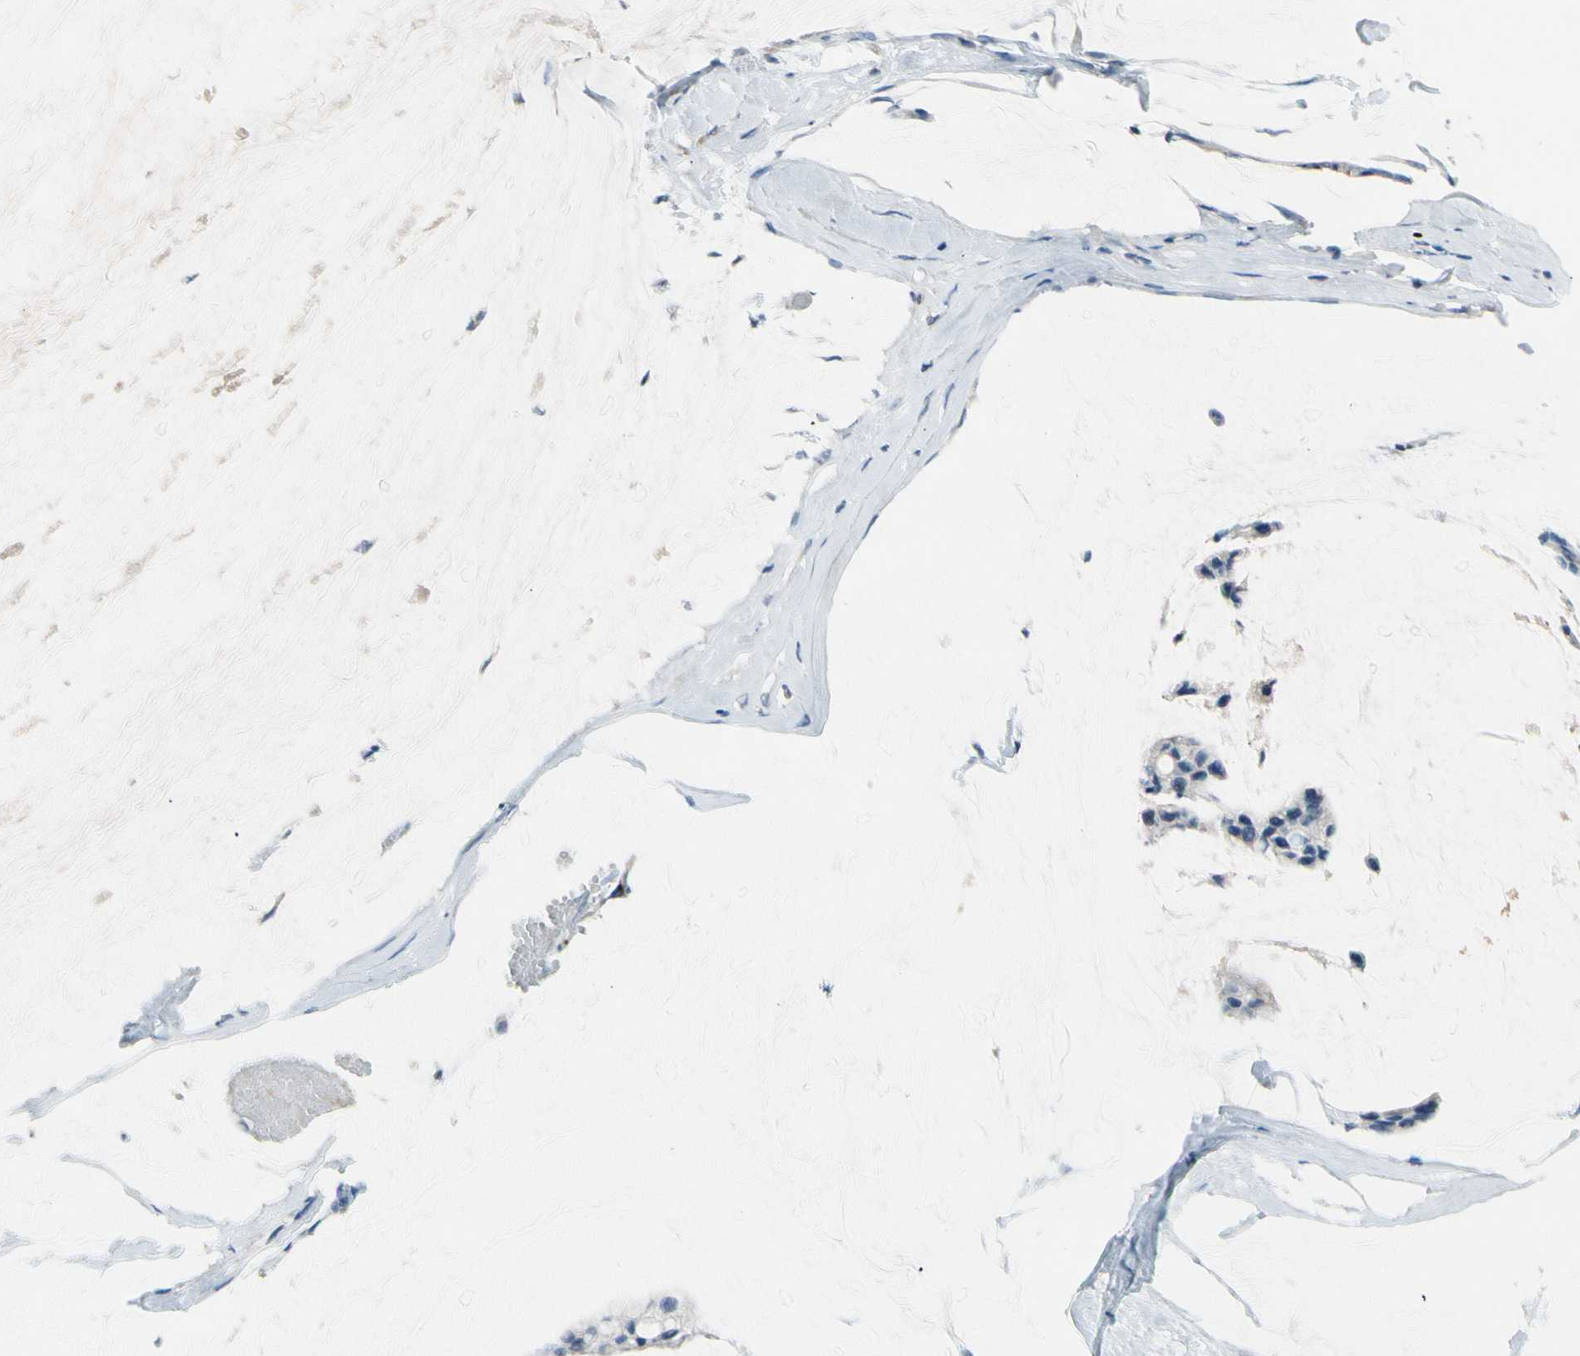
{"staining": {"intensity": "negative", "quantity": "none", "location": "none"}, "tissue": "ovarian cancer", "cell_type": "Tumor cells", "image_type": "cancer", "snomed": [{"axis": "morphology", "description": "Cystadenocarcinoma, mucinous, NOS"}, {"axis": "topography", "description": "Ovary"}], "caption": "Histopathology image shows no significant protein staining in tumor cells of mucinous cystadenocarcinoma (ovarian). The staining was performed using DAB (3,3'-diaminobenzidine) to visualize the protein expression in brown, while the nuclei were stained in blue with hematoxylin (Magnification: 20x).", "gene": "CNDP1", "patient": {"sex": "female", "age": 39}}